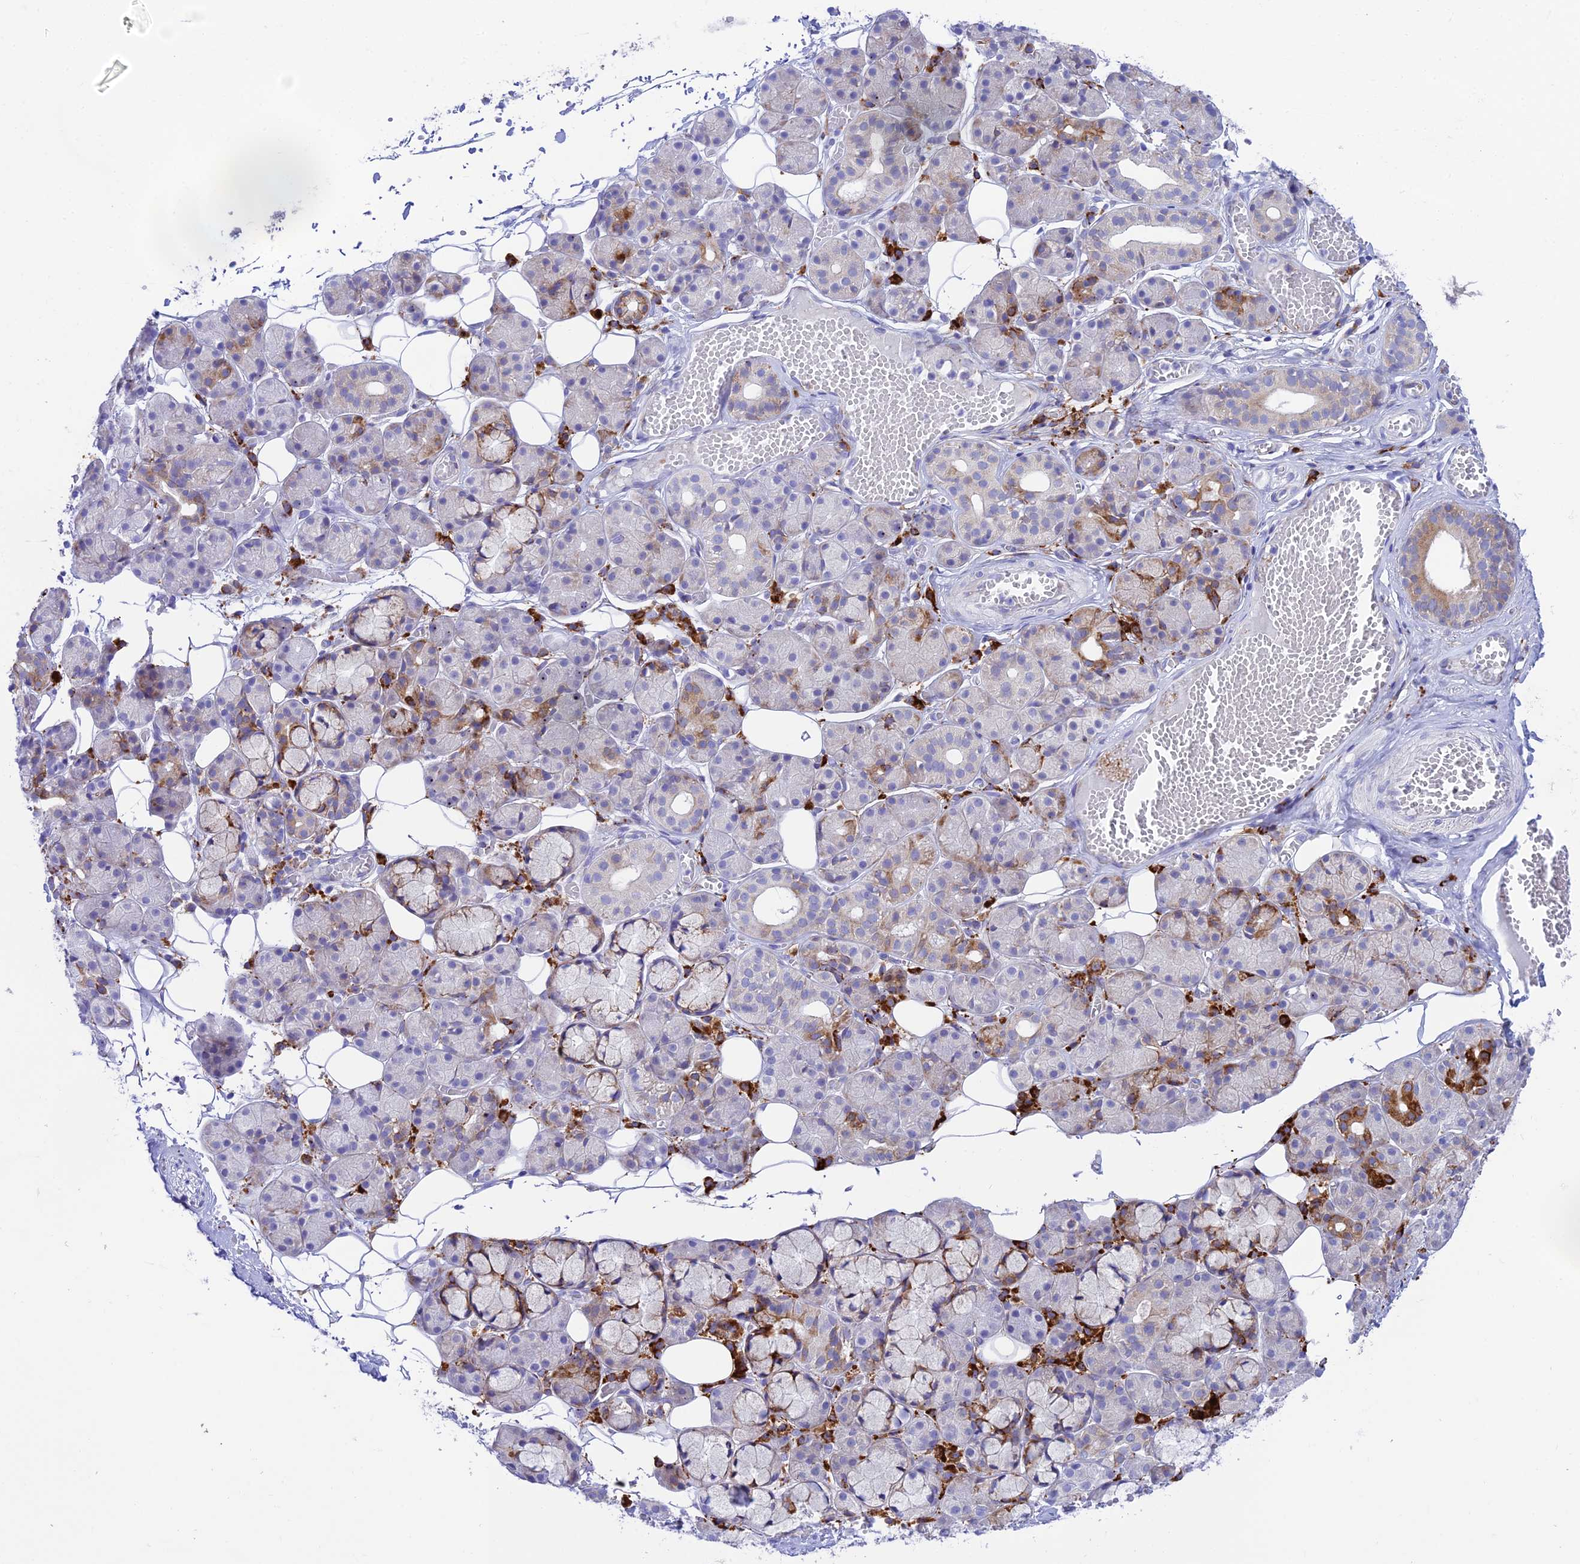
{"staining": {"intensity": "strong", "quantity": "<25%", "location": "cytoplasmic/membranous"}, "tissue": "salivary gland", "cell_type": "Glandular cells", "image_type": "normal", "snomed": [{"axis": "morphology", "description": "Normal tissue, NOS"}, {"axis": "topography", "description": "Salivary gland"}], "caption": "An immunohistochemistry (IHC) histopathology image of normal tissue is shown. Protein staining in brown labels strong cytoplasmic/membranous positivity in salivary gland within glandular cells. (DAB IHC with brightfield microscopy, high magnification).", "gene": "TUBGCP6", "patient": {"sex": "male", "age": 63}}